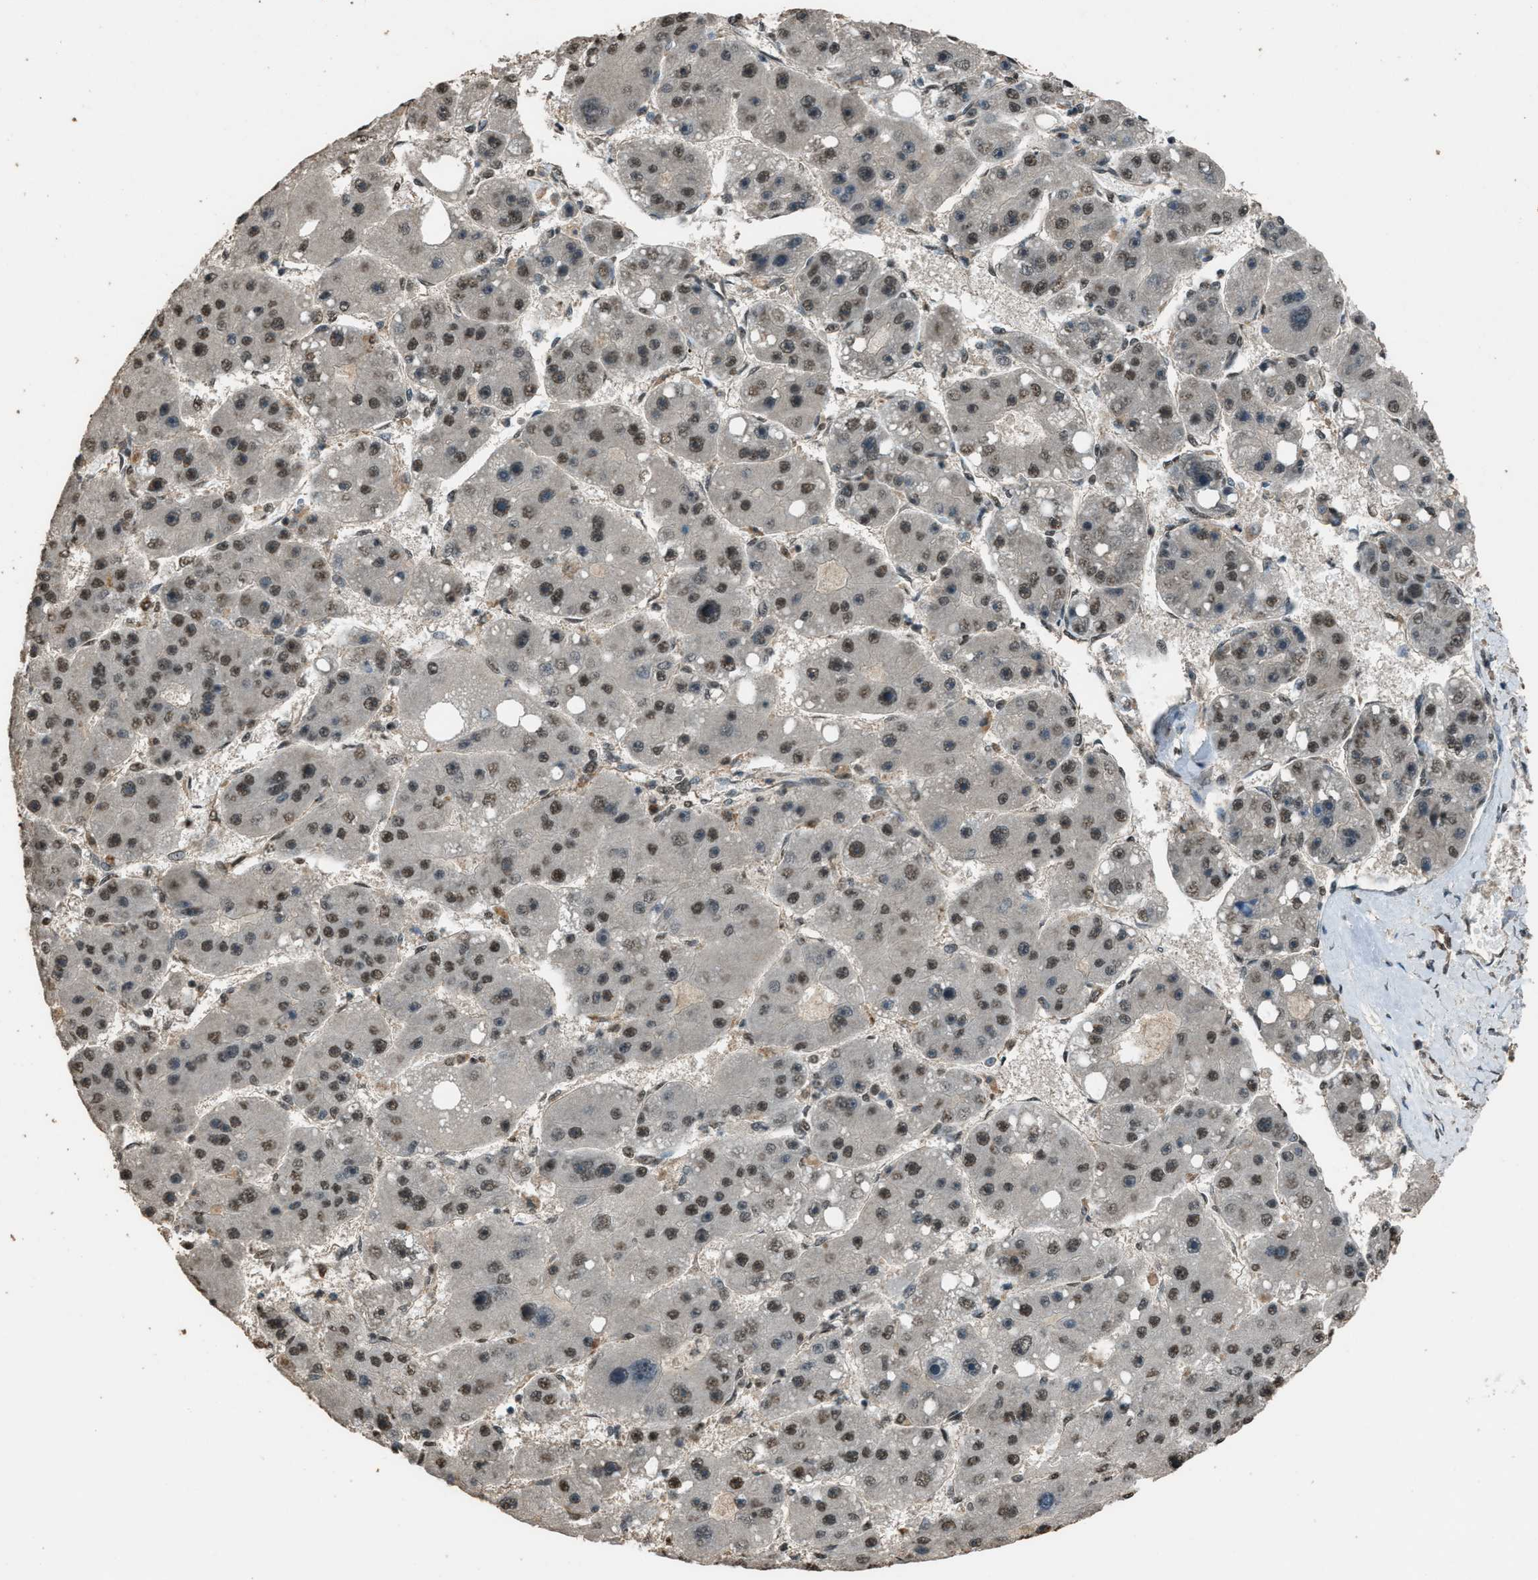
{"staining": {"intensity": "moderate", "quantity": ">75%", "location": "nuclear"}, "tissue": "liver cancer", "cell_type": "Tumor cells", "image_type": "cancer", "snomed": [{"axis": "morphology", "description": "Carcinoma, Hepatocellular, NOS"}, {"axis": "topography", "description": "Liver"}], "caption": "Brown immunohistochemical staining in liver hepatocellular carcinoma exhibits moderate nuclear positivity in approximately >75% of tumor cells.", "gene": "SERTAD2", "patient": {"sex": "female", "age": 61}}